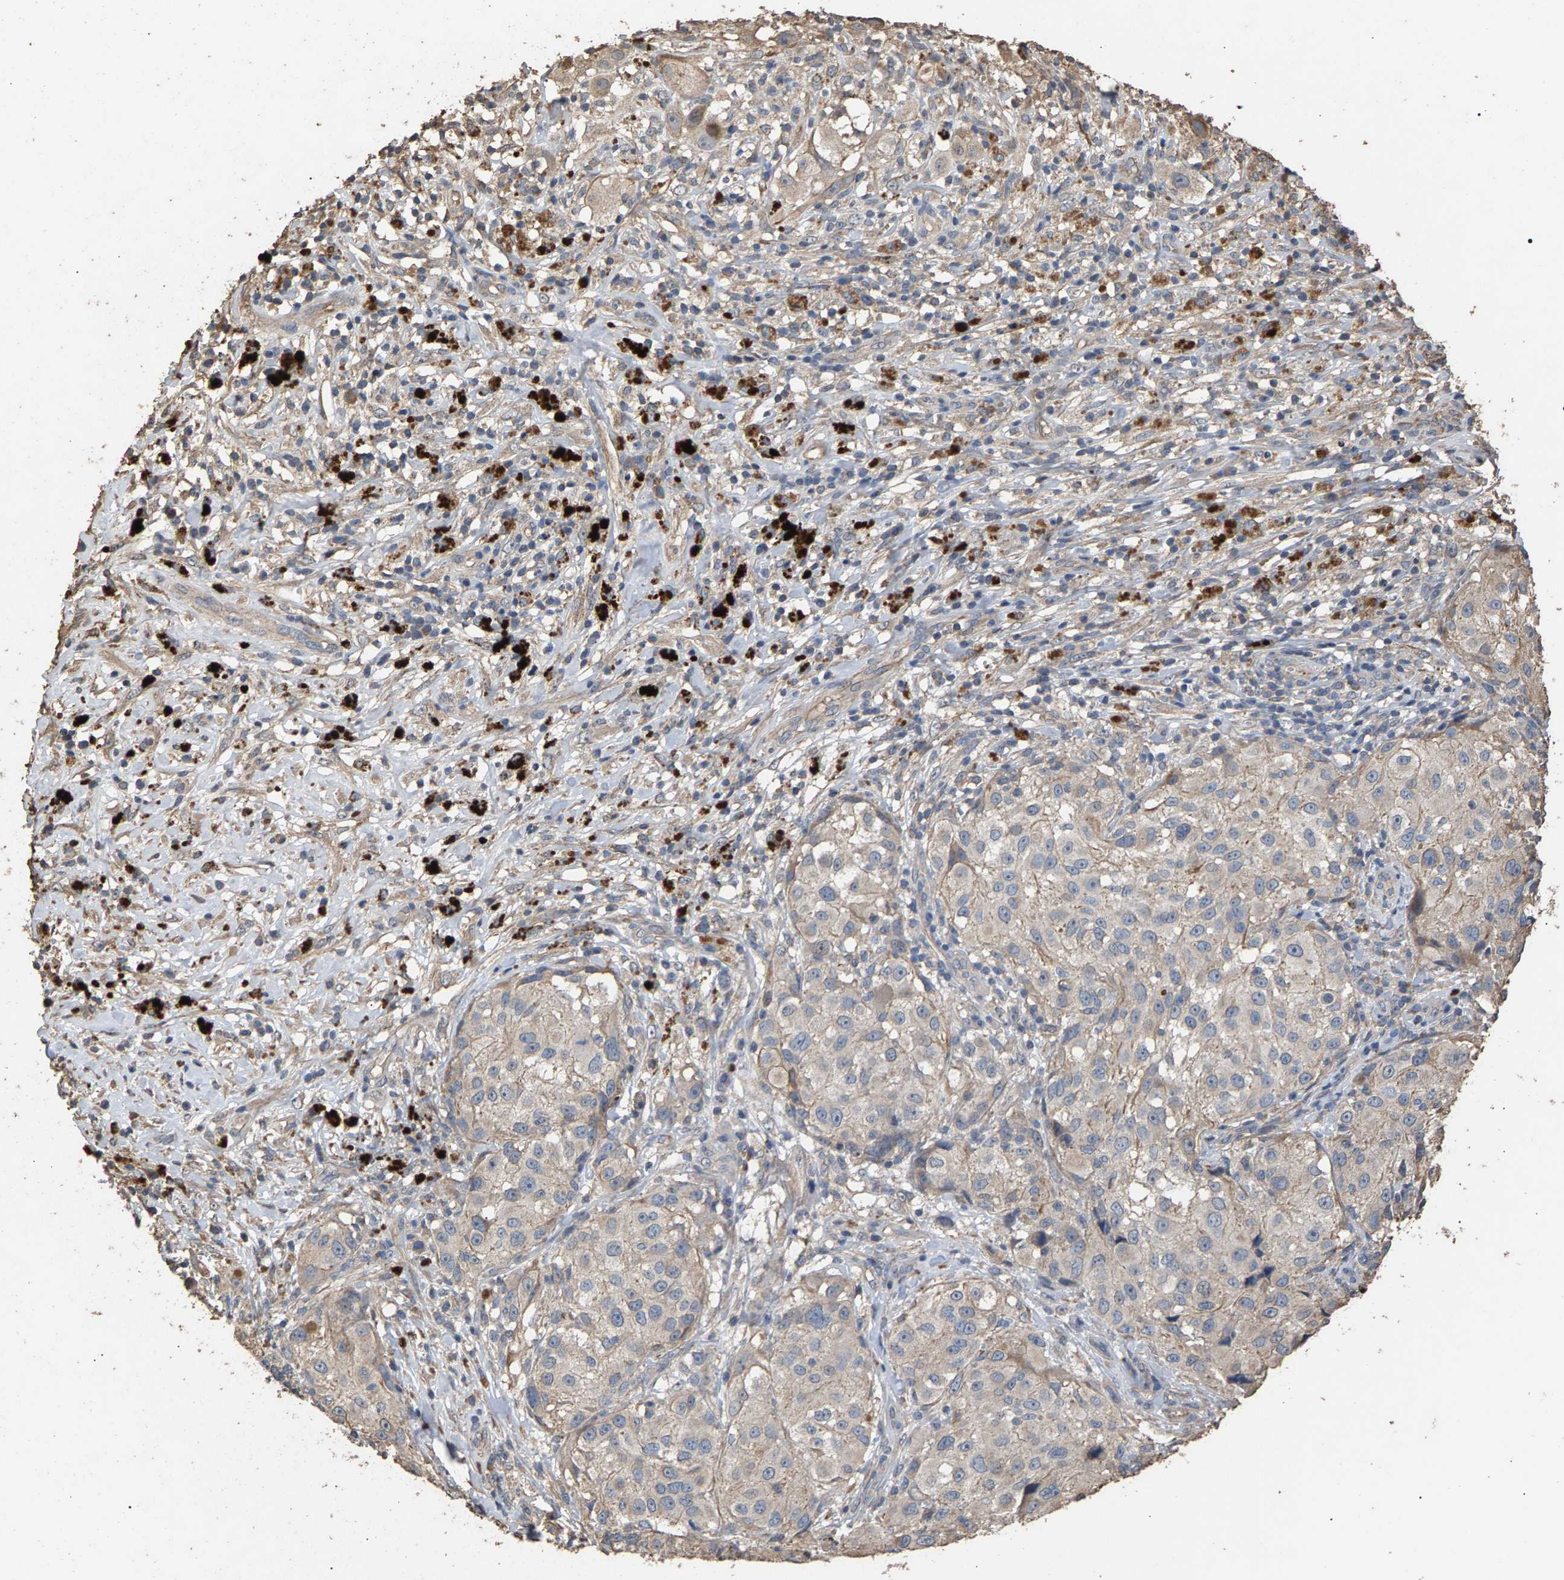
{"staining": {"intensity": "weak", "quantity": "<25%", "location": "cytoplasmic/membranous"}, "tissue": "melanoma", "cell_type": "Tumor cells", "image_type": "cancer", "snomed": [{"axis": "morphology", "description": "Necrosis, NOS"}, {"axis": "morphology", "description": "Malignant melanoma, NOS"}, {"axis": "topography", "description": "Skin"}], "caption": "Immunohistochemical staining of human malignant melanoma shows no significant staining in tumor cells.", "gene": "HTRA3", "patient": {"sex": "female", "age": 87}}